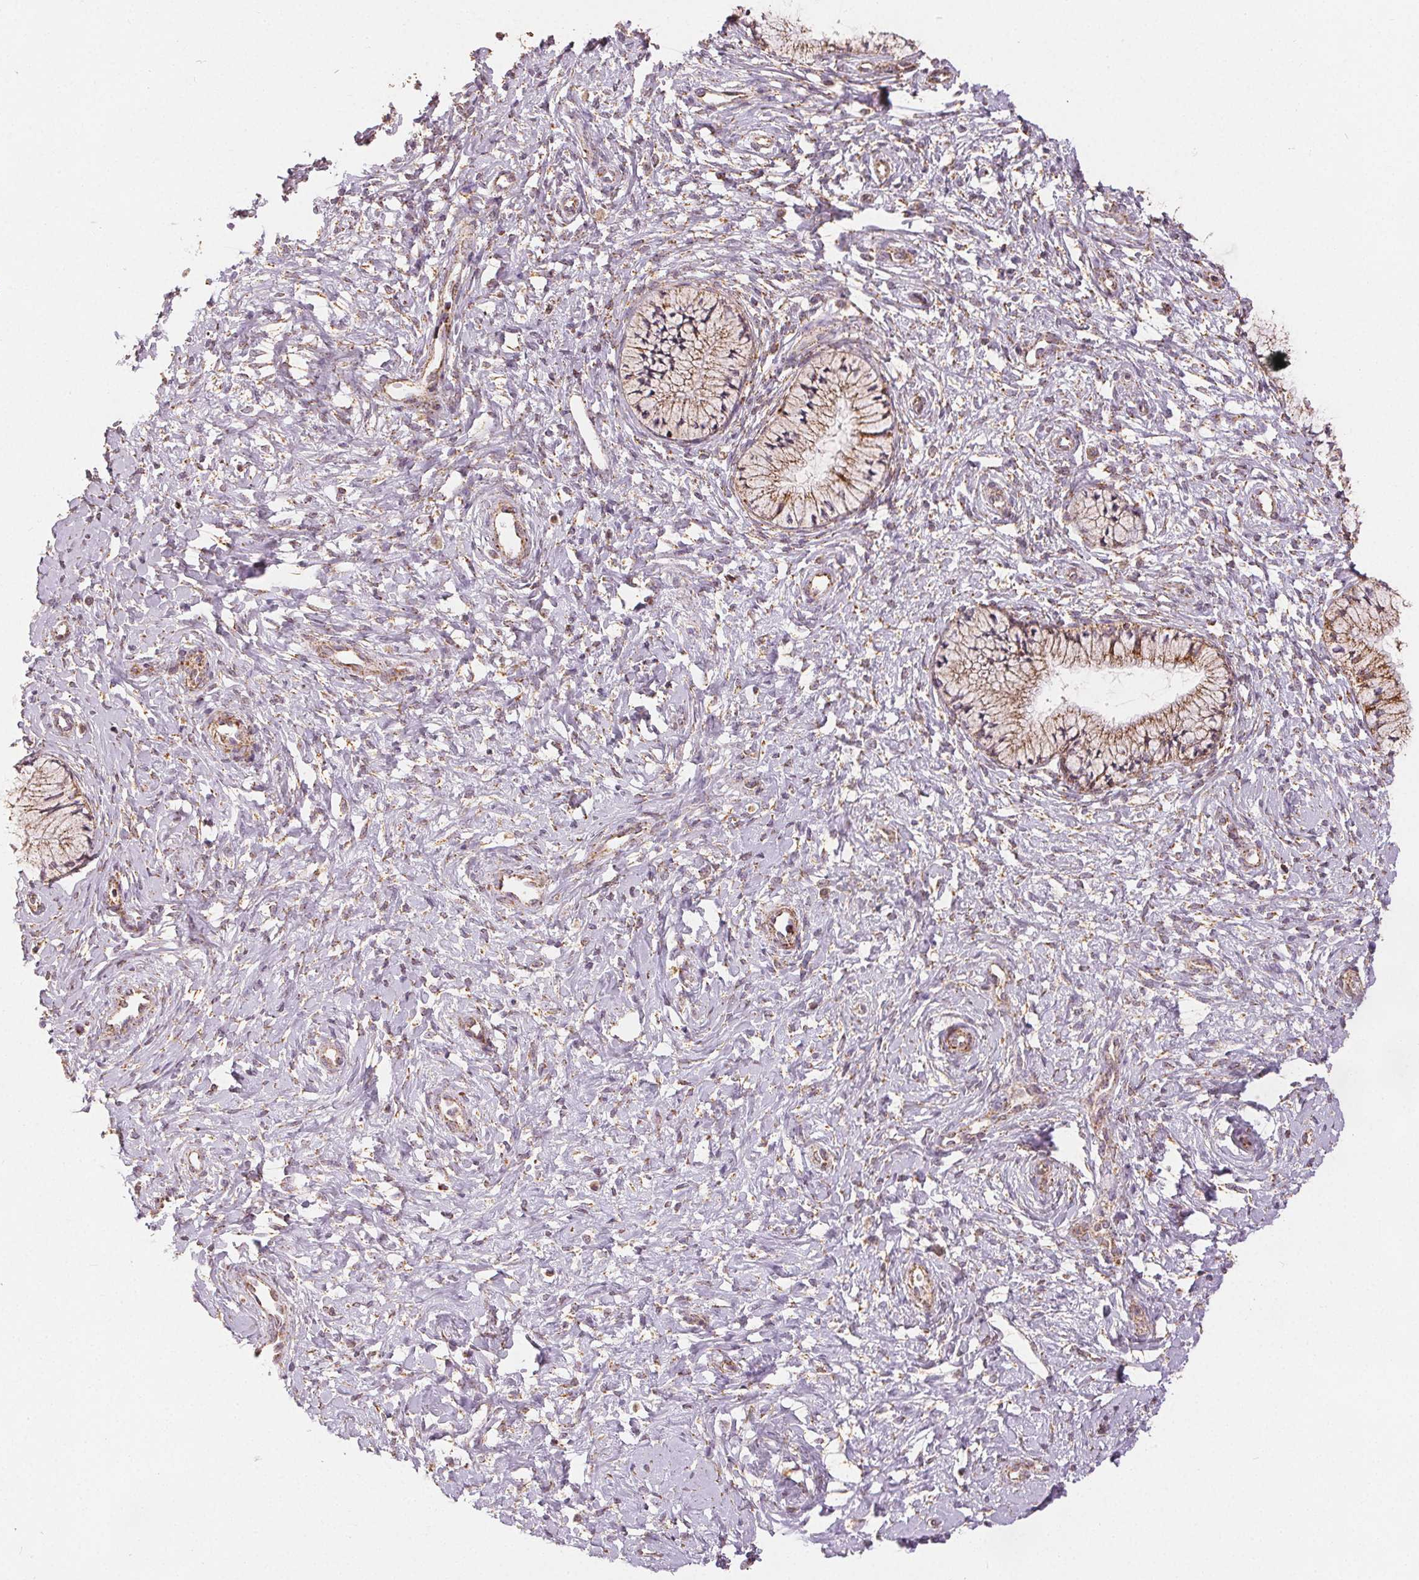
{"staining": {"intensity": "moderate", "quantity": ">75%", "location": "cytoplasmic/membranous"}, "tissue": "cervix", "cell_type": "Glandular cells", "image_type": "normal", "snomed": [{"axis": "morphology", "description": "Normal tissue, NOS"}, {"axis": "topography", "description": "Cervix"}], "caption": "Immunohistochemistry (DAB (3,3'-diaminobenzidine)) staining of normal cervix demonstrates moderate cytoplasmic/membranous protein positivity in about >75% of glandular cells. (DAB (3,3'-diaminobenzidine) IHC, brown staining for protein, blue staining for nuclei).", "gene": "SDHB", "patient": {"sex": "female", "age": 37}}